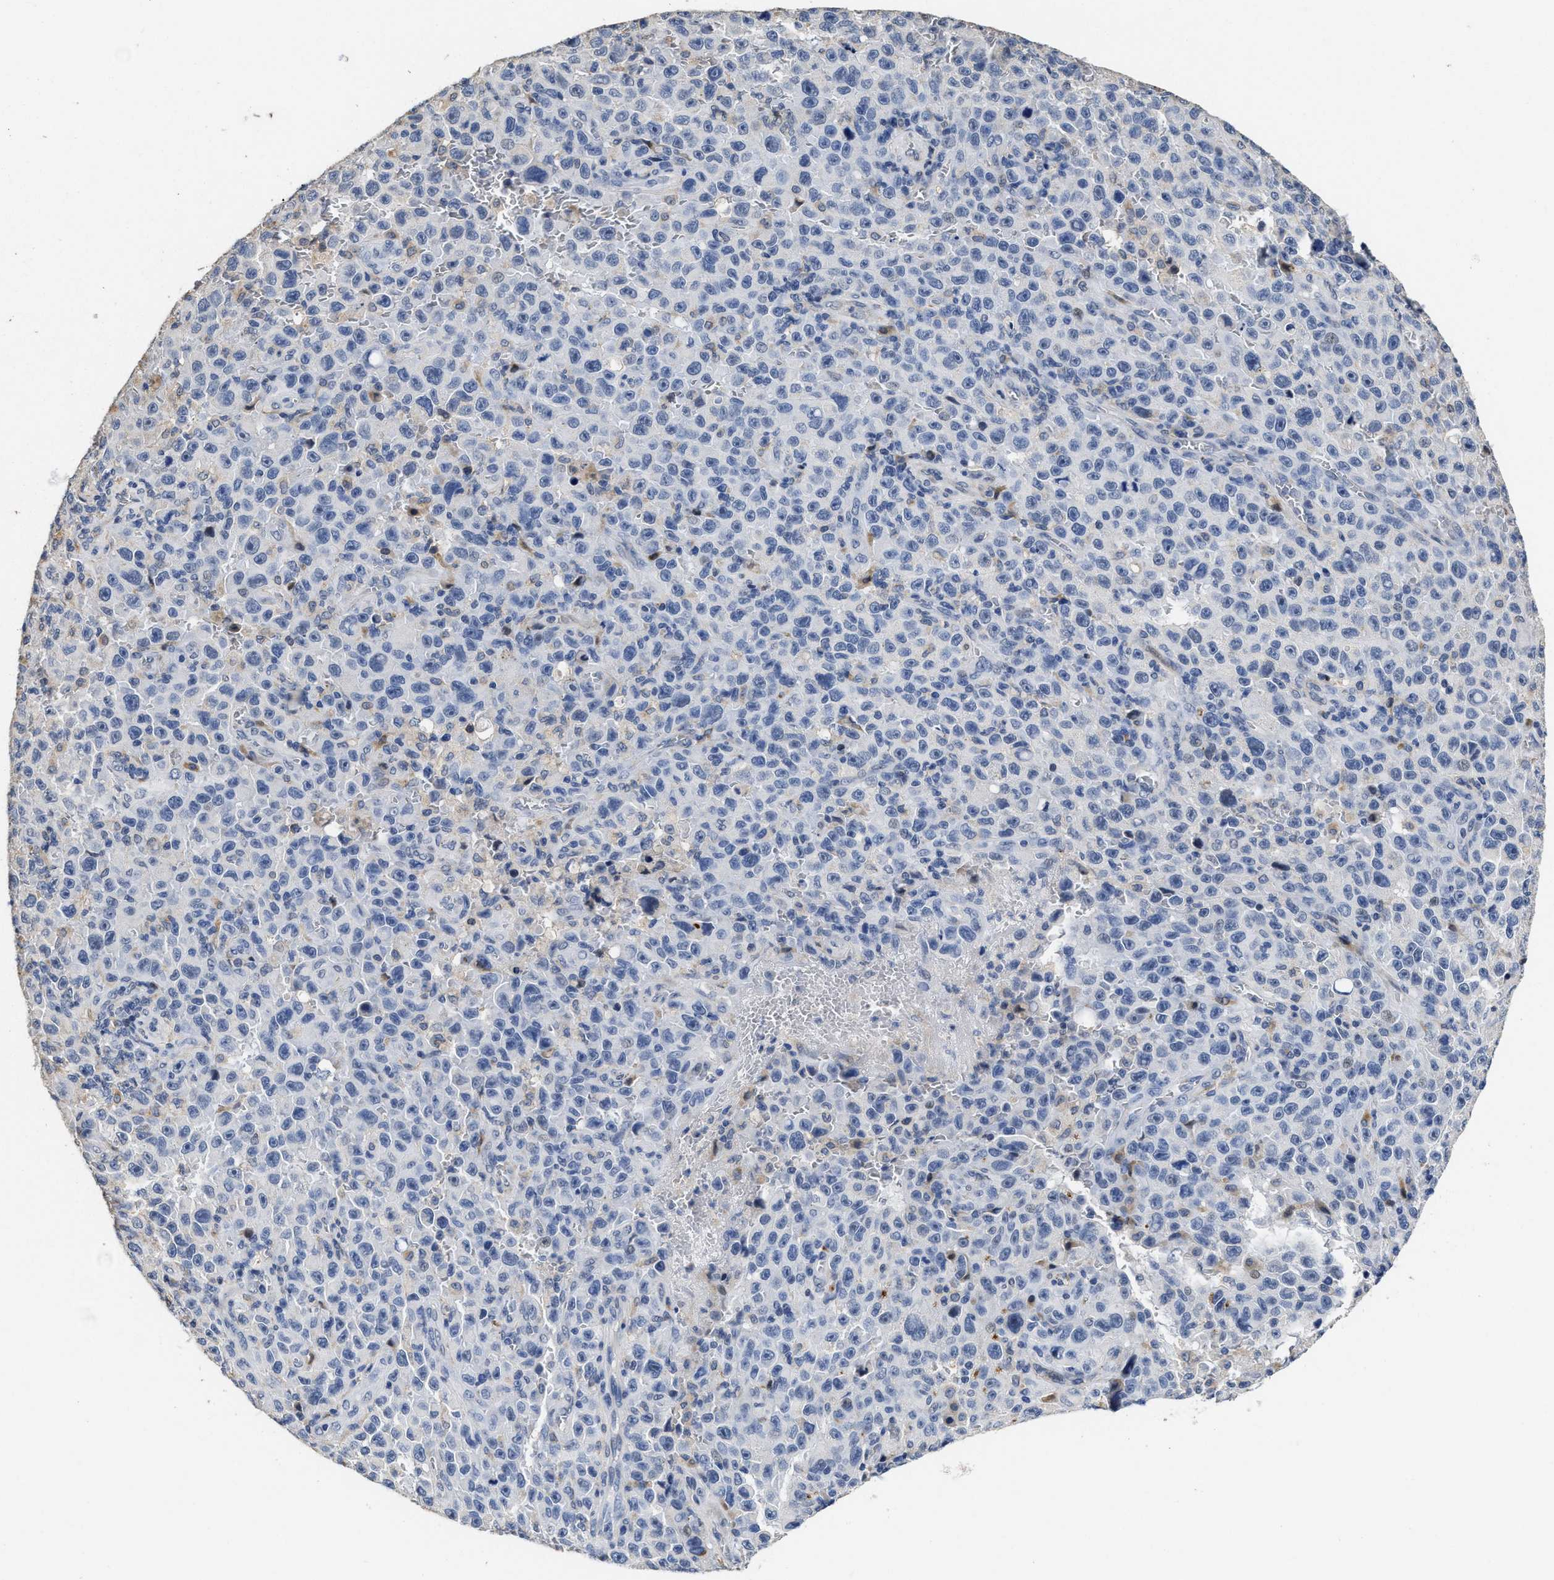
{"staining": {"intensity": "negative", "quantity": "none", "location": "none"}, "tissue": "melanoma", "cell_type": "Tumor cells", "image_type": "cancer", "snomed": [{"axis": "morphology", "description": "Malignant melanoma, NOS"}, {"axis": "topography", "description": "Skin"}], "caption": "Immunohistochemistry micrograph of human malignant melanoma stained for a protein (brown), which exhibits no expression in tumor cells.", "gene": "ZFAT", "patient": {"sex": "female", "age": 82}}